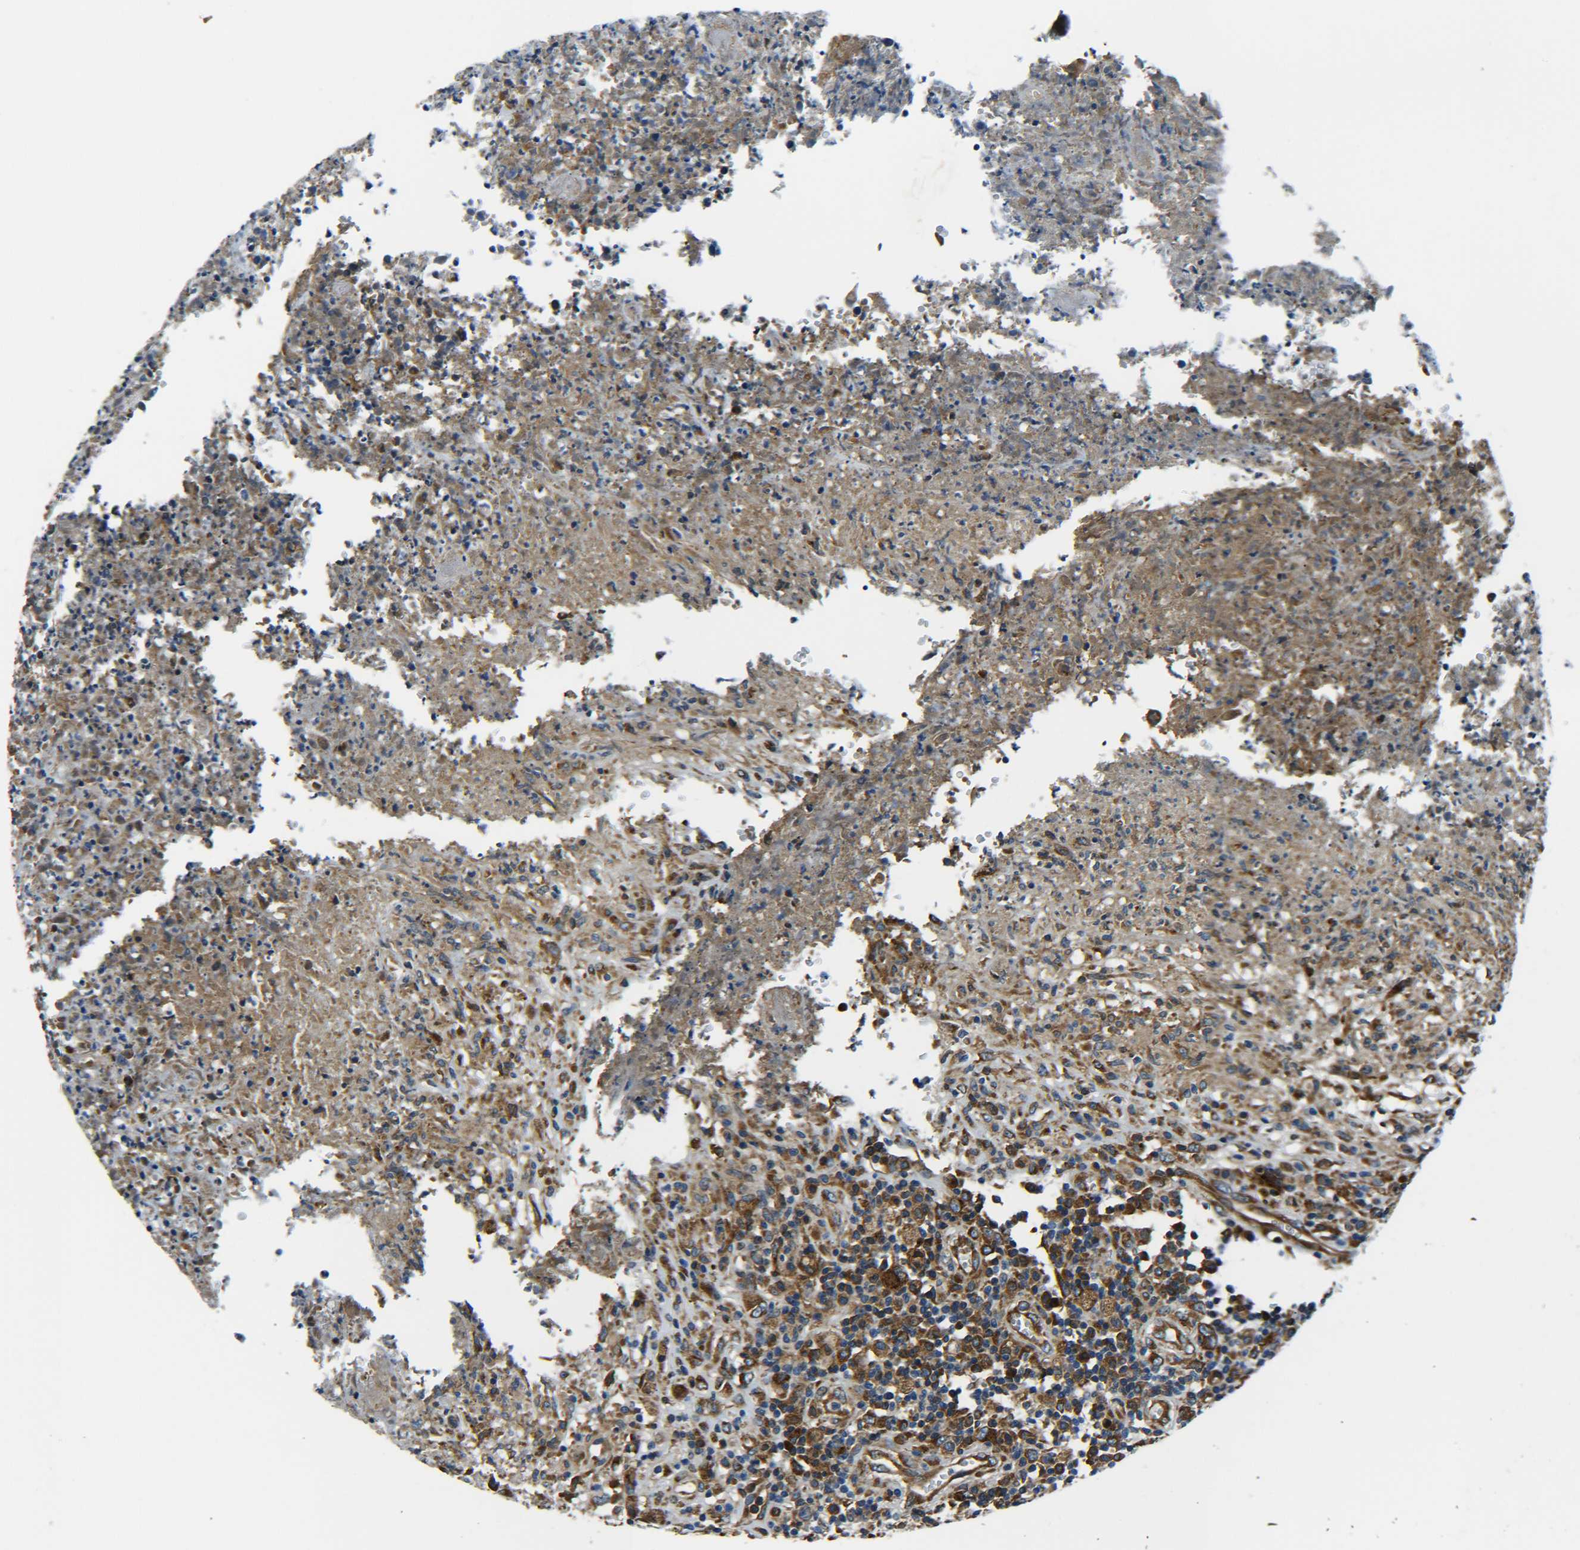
{"staining": {"intensity": "strong", "quantity": "25%-75%", "location": "cytoplasmic/membranous"}, "tissue": "lymphoma", "cell_type": "Tumor cells", "image_type": "cancer", "snomed": [{"axis": "morphology", "description": "Malignant lymphoma, non-Hodgkin's type, High grade"}, {"axis": "topography", "description": "Lymph node"}], "caption": "Protein expression analysis of lymphoma displays strong cytoplasmic/membranous staining in about 25%-75% of tumor cells.", "gene": "PREB", "patient": {"sex": "female", "age": 84}}